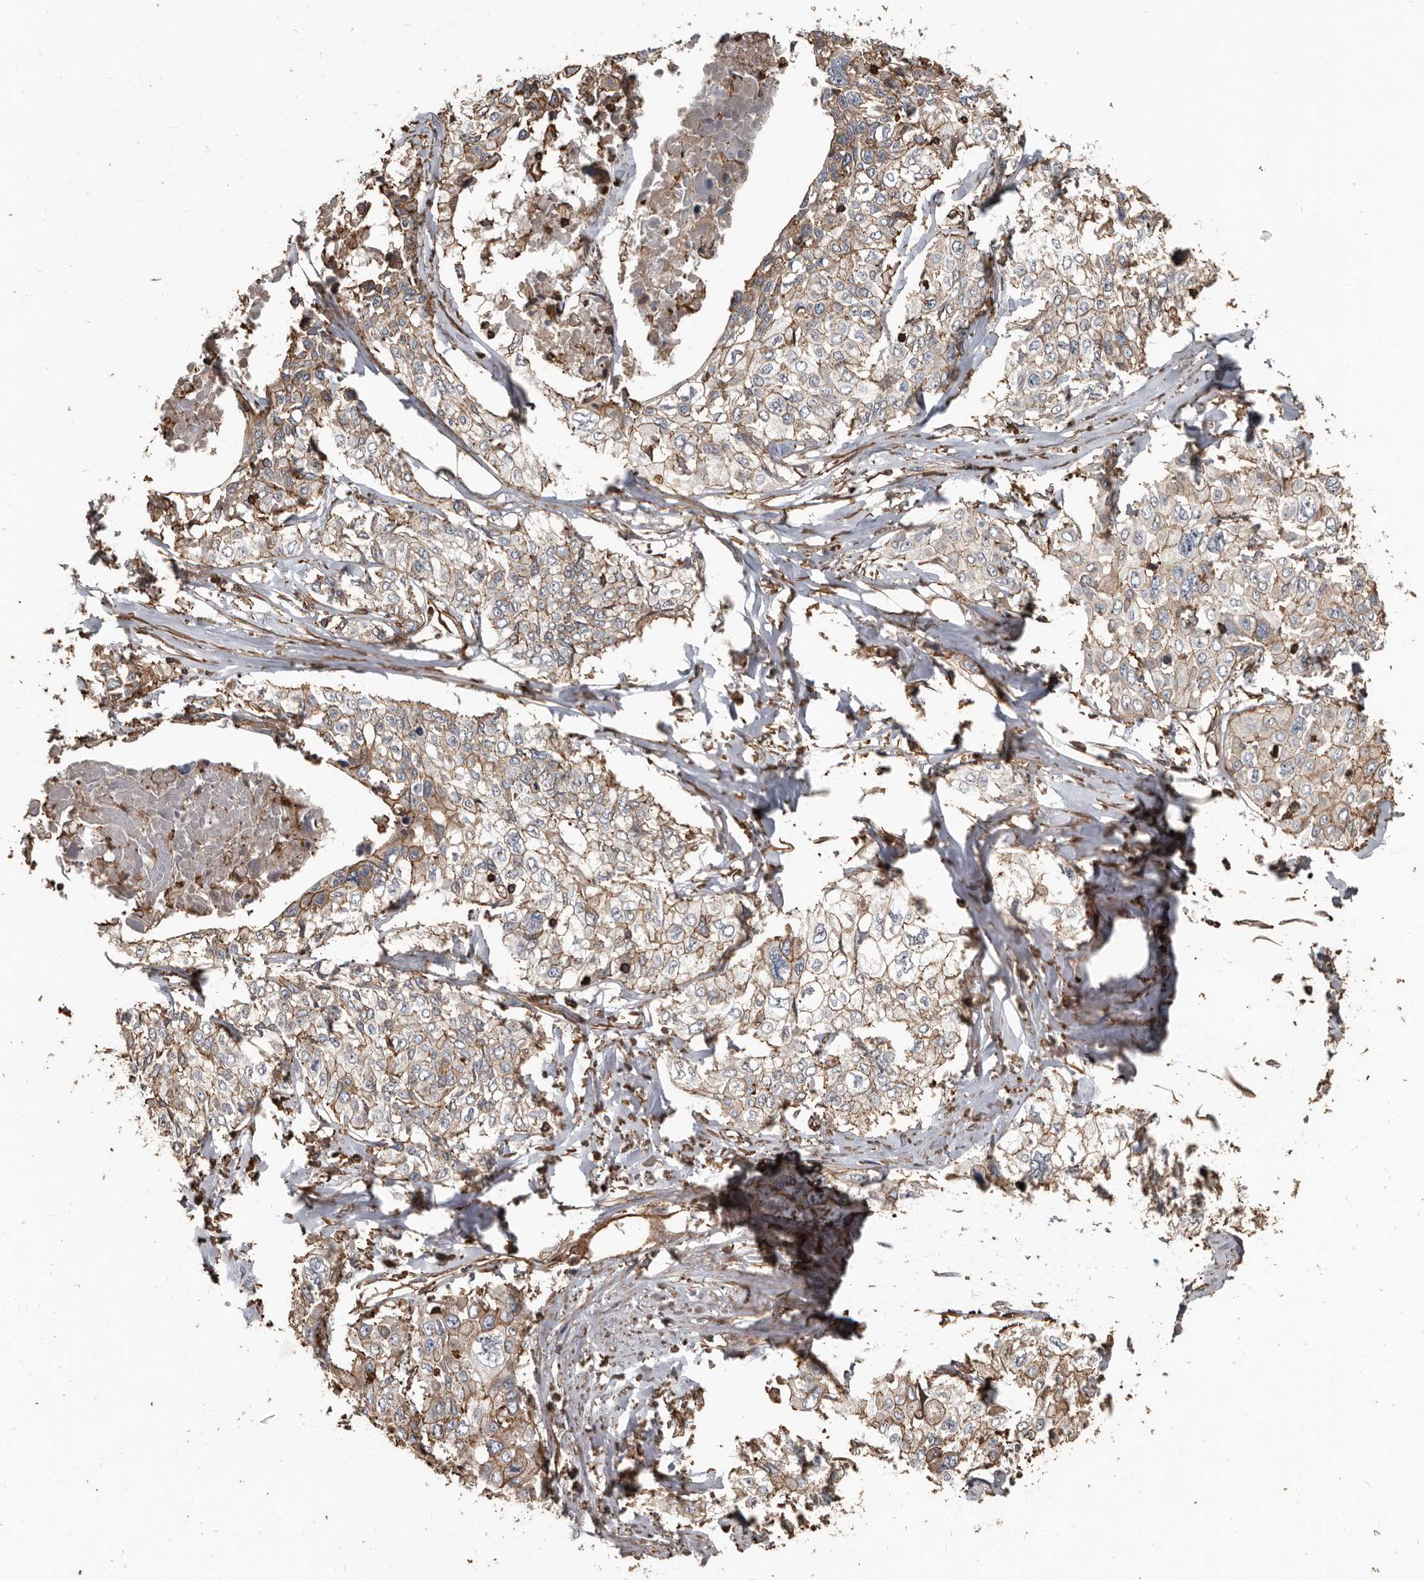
{"staining": {"intensity": "moderate", "quantity": "25%-75%", "location": "cytoplasmic/membranous"}, "tissue": "cervical cancer", "cell_type": "Tumor cells", "image_type": "cancer", "snomed": [{"axis": "morphology", "description": "Squamous cell carcinoma, NOS"}, {"axis": "topography", "description": "Cervix"}], "caption": "Squamous cell carcinoma (cervical) stained for a protein (brown) reveals moderate cytoplasmic/membranous positive positivity in about 25%-75% of tumor cells.", "gene": "DENND6B", "patient": {"sex": "female", "age": 31}}